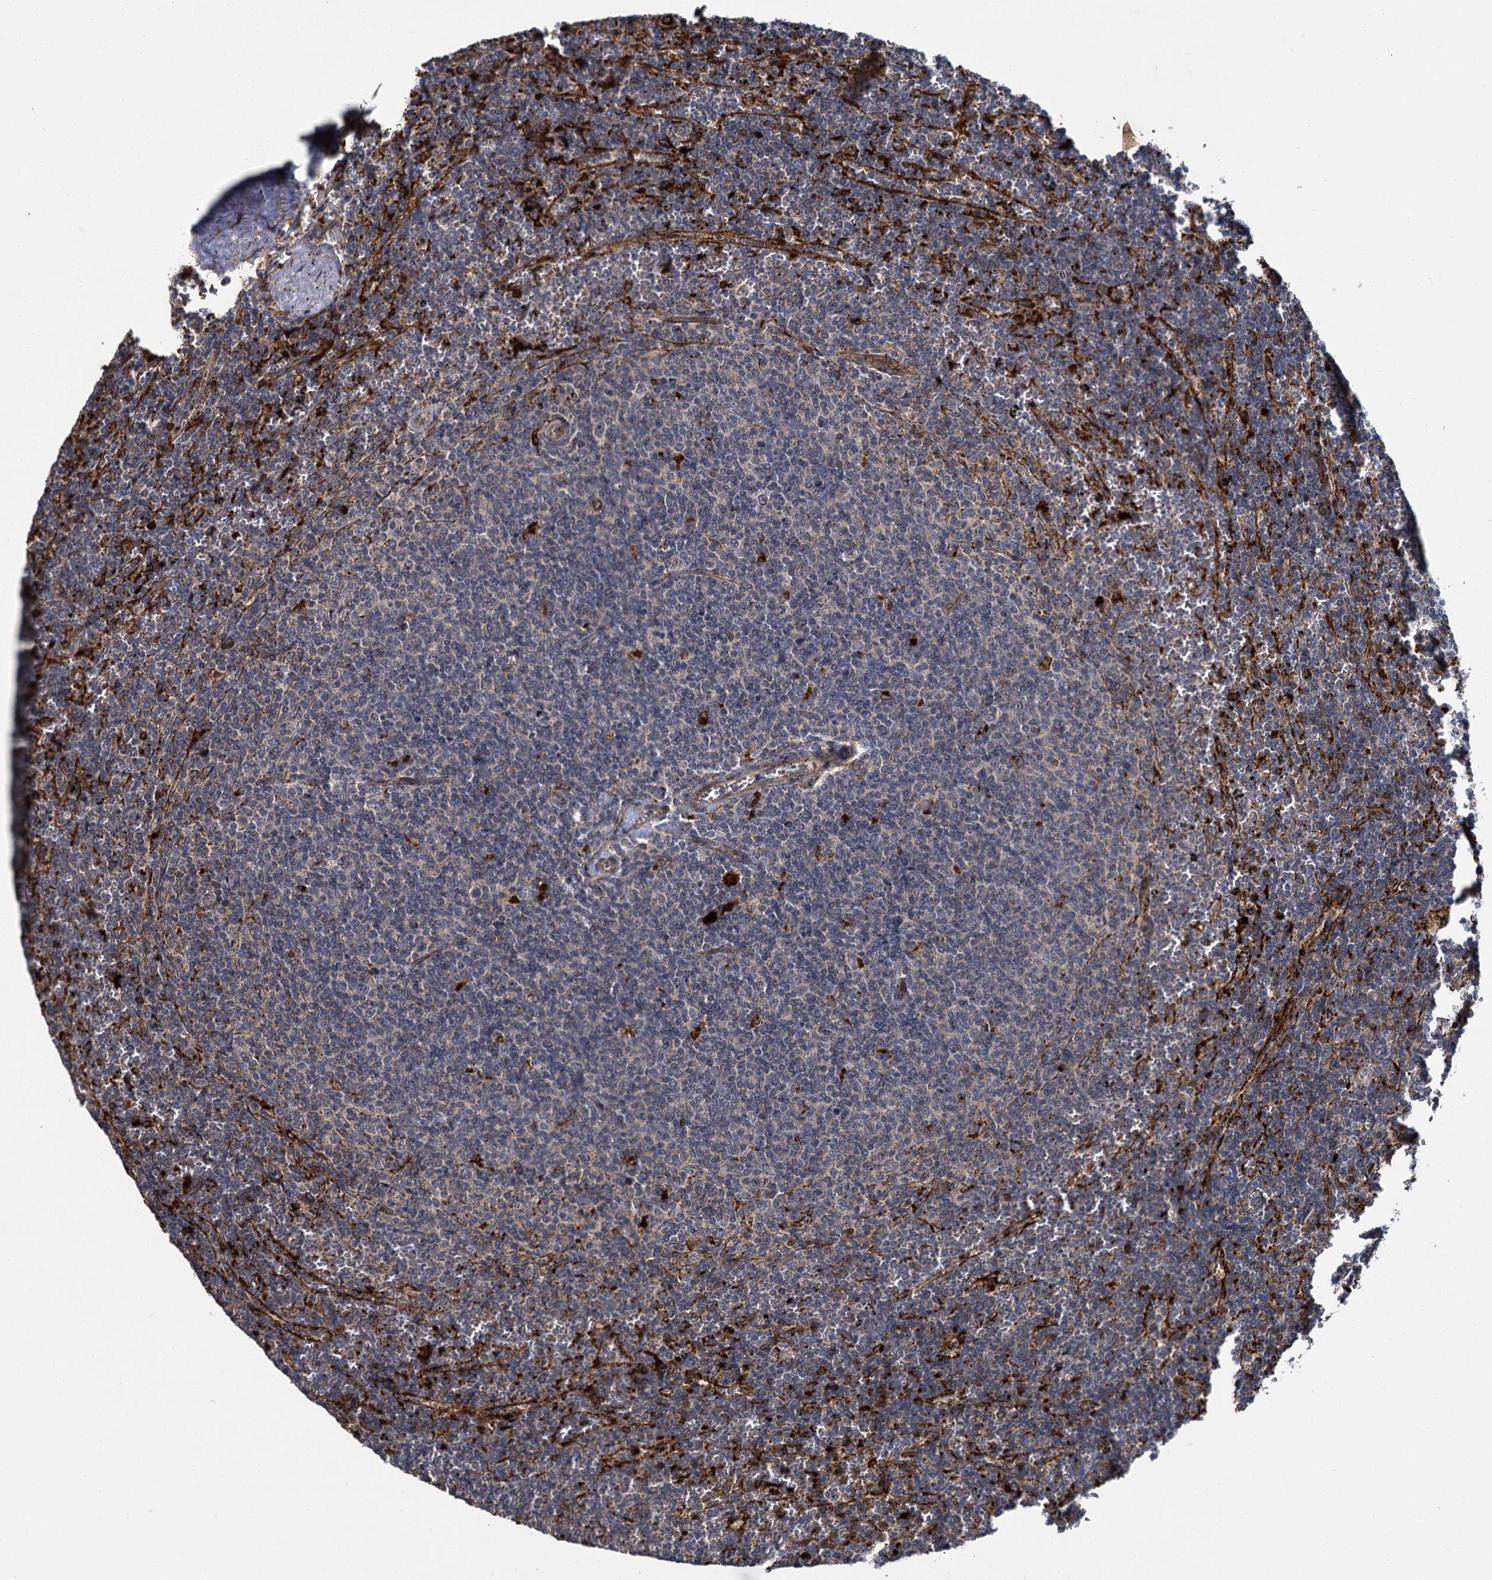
{"staining": {"intensity": "negative", "quantity": "none", "location": "none"}, "tissue": "lymphoma", "cell_type": "Tumor cells", "image_type": "cancer", "snomed": [{"axis": "morphology", "description": "Malignant lymphoma, non-Hodgkin's type, Low grade"}, {"axis": "topography", "description": "Spleen"}], "caption": "Tumor cells are negative for brown protein staining in lymphoma.", "gene": "GBA1", "patient": {"sex": "female", "age": 50}}